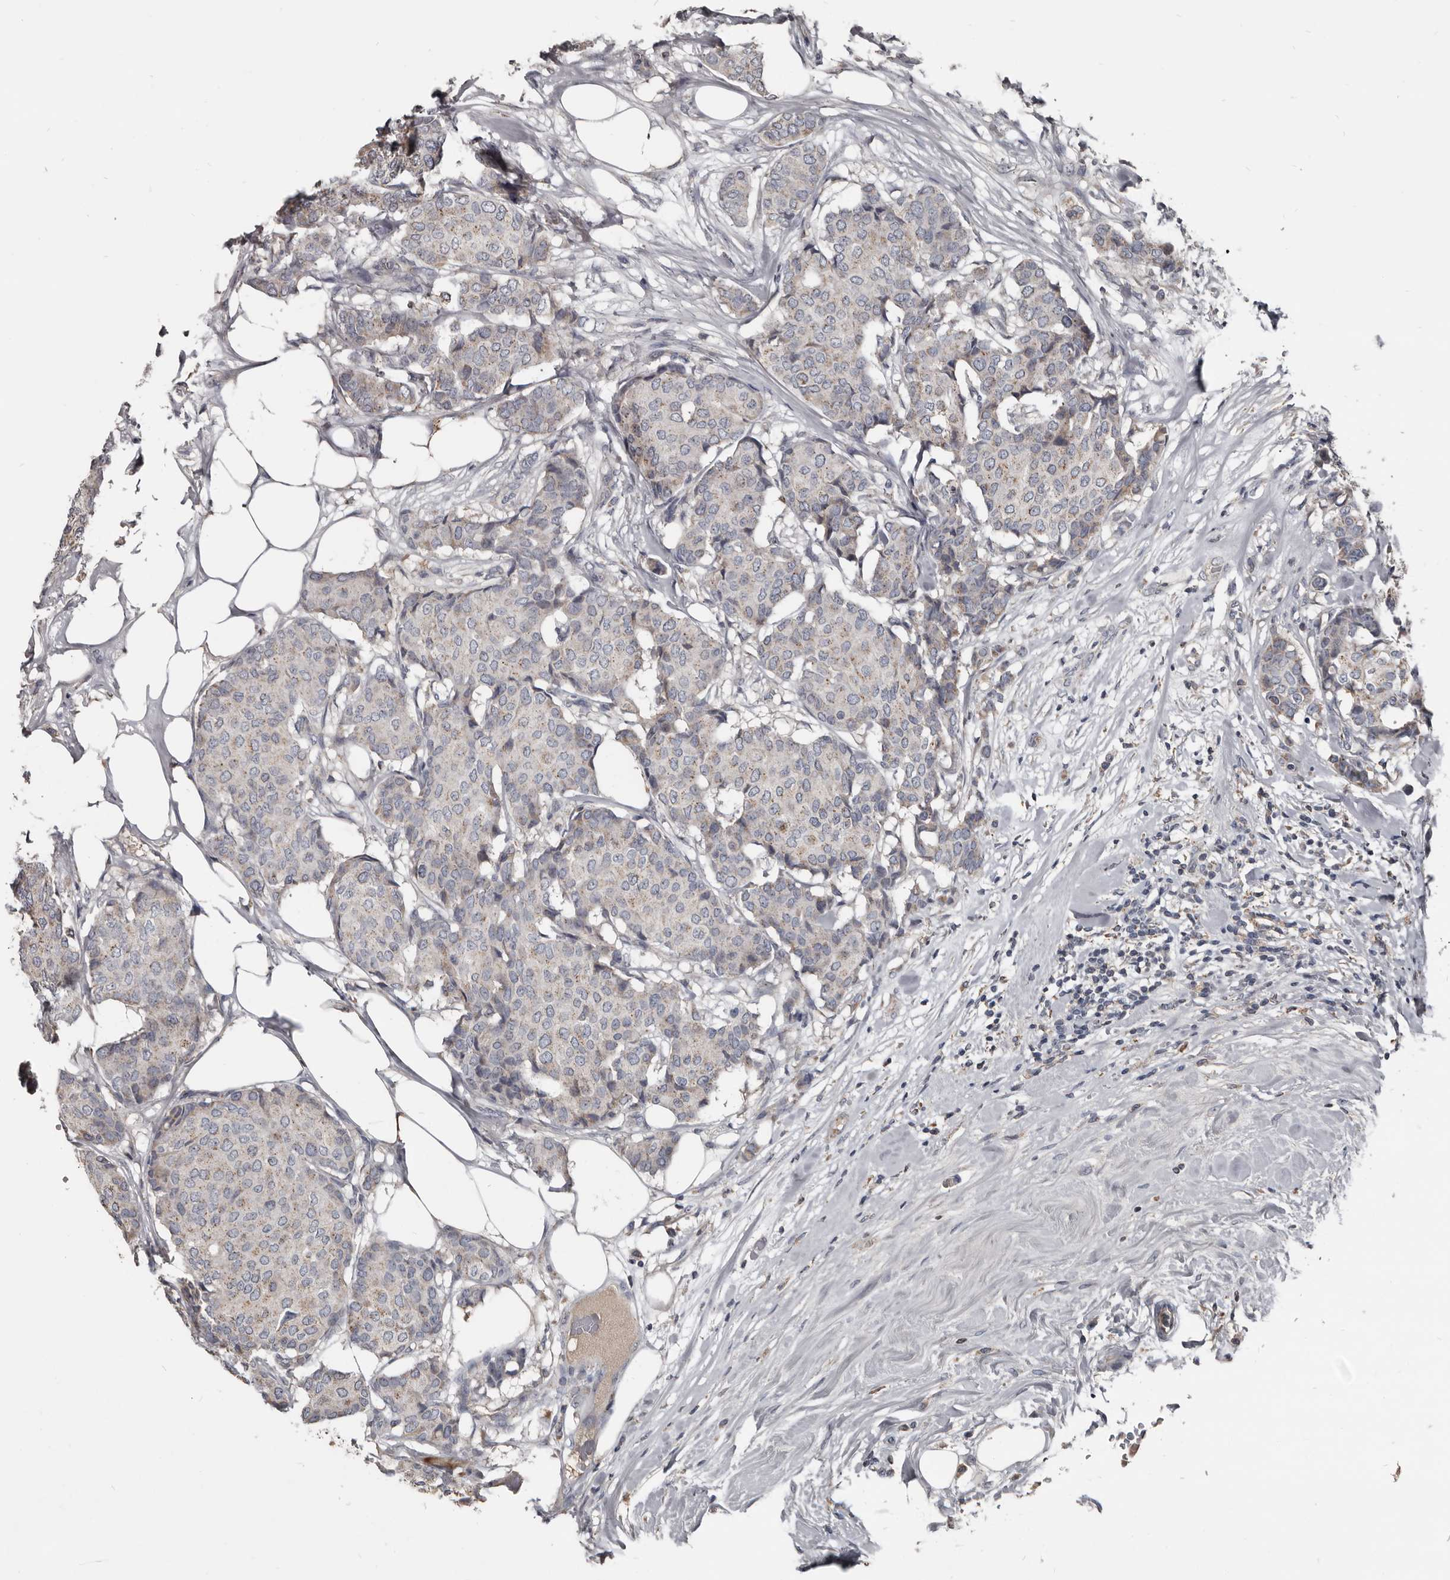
{"staining": {"intensity": "weak", "quantity": "<25%", "location": "cytoplasmic/membranous"}, "tissue": "breast cancer", "cell_type": "Tumor cells", "image_type": "cancer", "snomed": [{"axis": "morphology", "description": "Duct carcinoma"}, {"axis": "topography", "description": "Breast"}], "caption": "Image shows no significant protein staining in tumor cells of breast infiltrating ductal carcinoma.", "gene": "GREB1", "patient": {"sex": "female", "age": 75}}